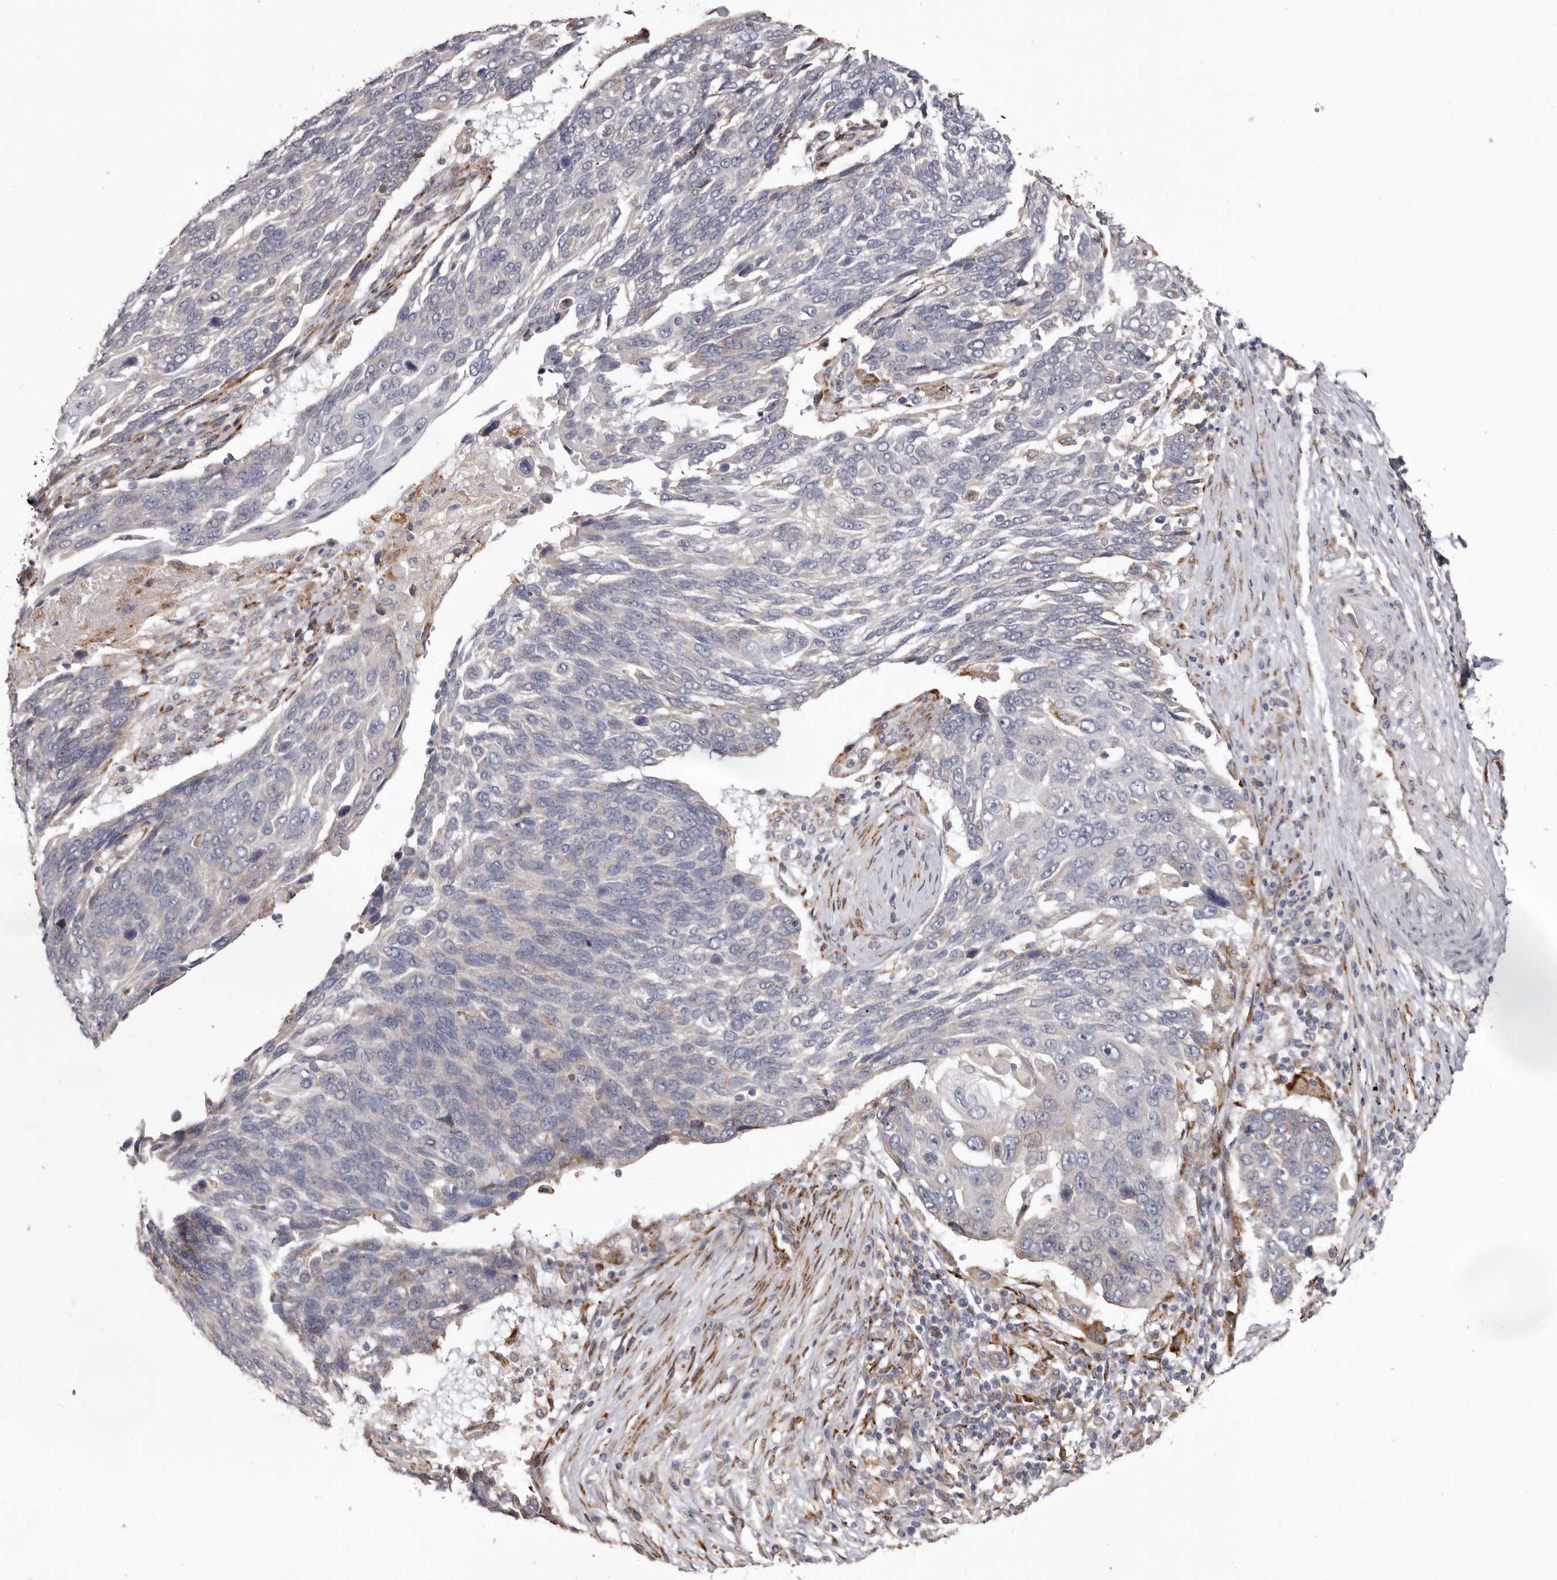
{"staining": {"intensity": "negative", "quantity": "none", "location": "none"}, "tissue": "lung cancer", "cell_type": "Tumor cells", "image_type": "cancer", "snomed": [{"axis": "morphology", "description": "Squamous cell carcinoma, NOS"}, {"axis": "topography", "description": "Lung"}], "caption": "There is no significant expression in tumor cells of lung cancer.", "gene": "PIGX", "patient": {"sex": "male", "age": 66}}